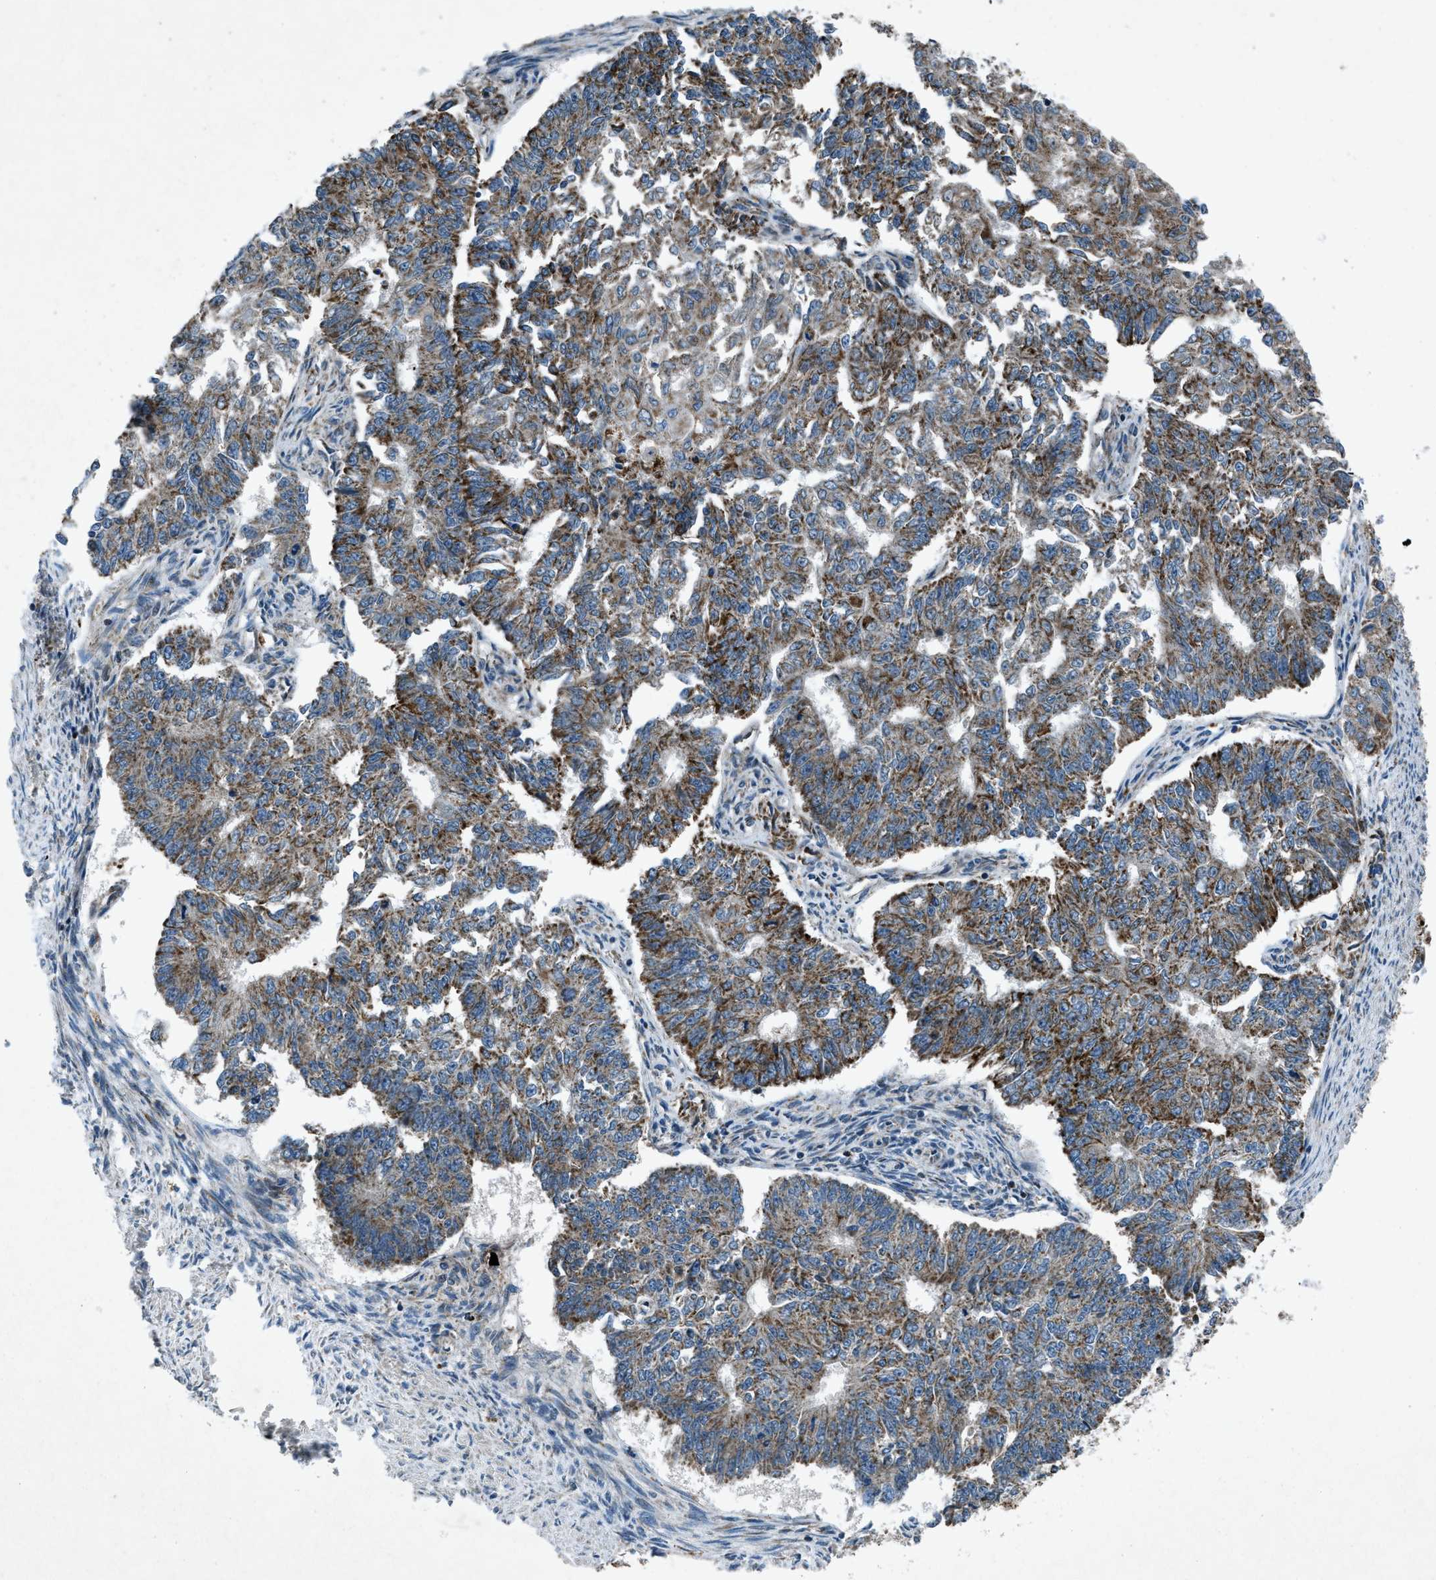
{"staining": {"intensity": "moderate", "quantity": ">75%", "location": "cytoplasmic/membranous"}, "tissue": "endometrial cancer", "cell_type": "Tumor cells", "image_type": "cancer", "snomed": [{"axis": "morphology", "description": "Adenocarcinoma, NOS"}, {"axis": "topography", "description": "Endometrium"}], "caption": "This histopathology image reveals immunohistochemistry staining of human endometrial cancer (adenocarcinoma), with medium moderate cytoplasmic/membranous positivity in about >75% of tumor cells.", "gene": "CLEC2D", "patient": {"sex": "female", "age": 32}}